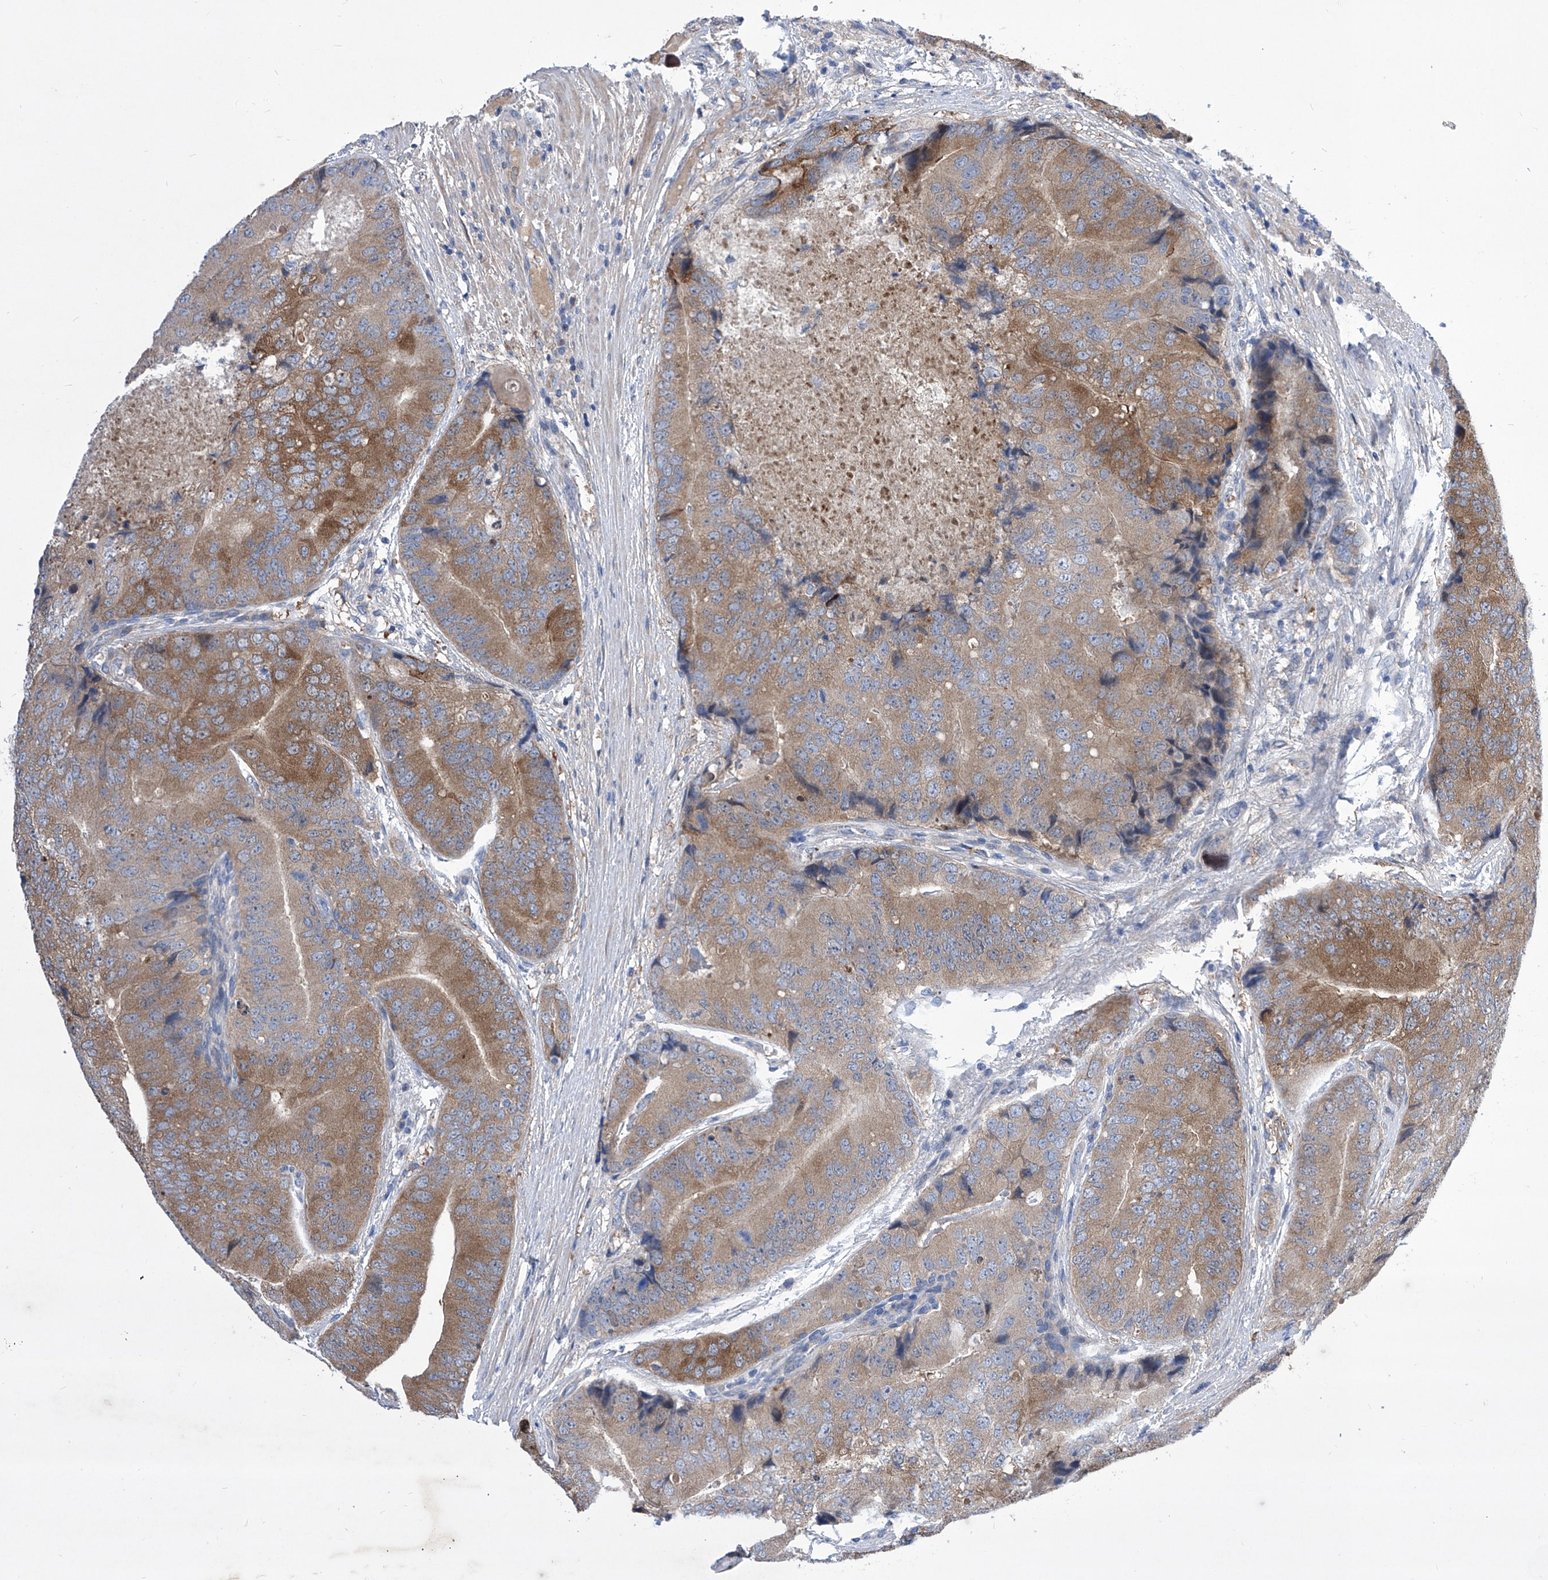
{"staining": {"intensity": "moderate", "quantity": ">75%", "location": "cytoplasmic/membranous"}, "tissue": "prostate cancer", "cell_type": "Tumor cells", "image_type": "cancer", "snomed": [{"axis": "morphology", "description": "Adenocarcinoma, High grade"}, {"axis": "topography", "description": "Prostate"}], "caption": "Protein analysis of prostate cancer (high-grade adenocarcinoma) tissue exhibits moderate cytoplasmic/membranous staining in approximately >75% of tumor cells.", "gene": "SRBD1", "patient": {"sex": "male", "age": 70}}